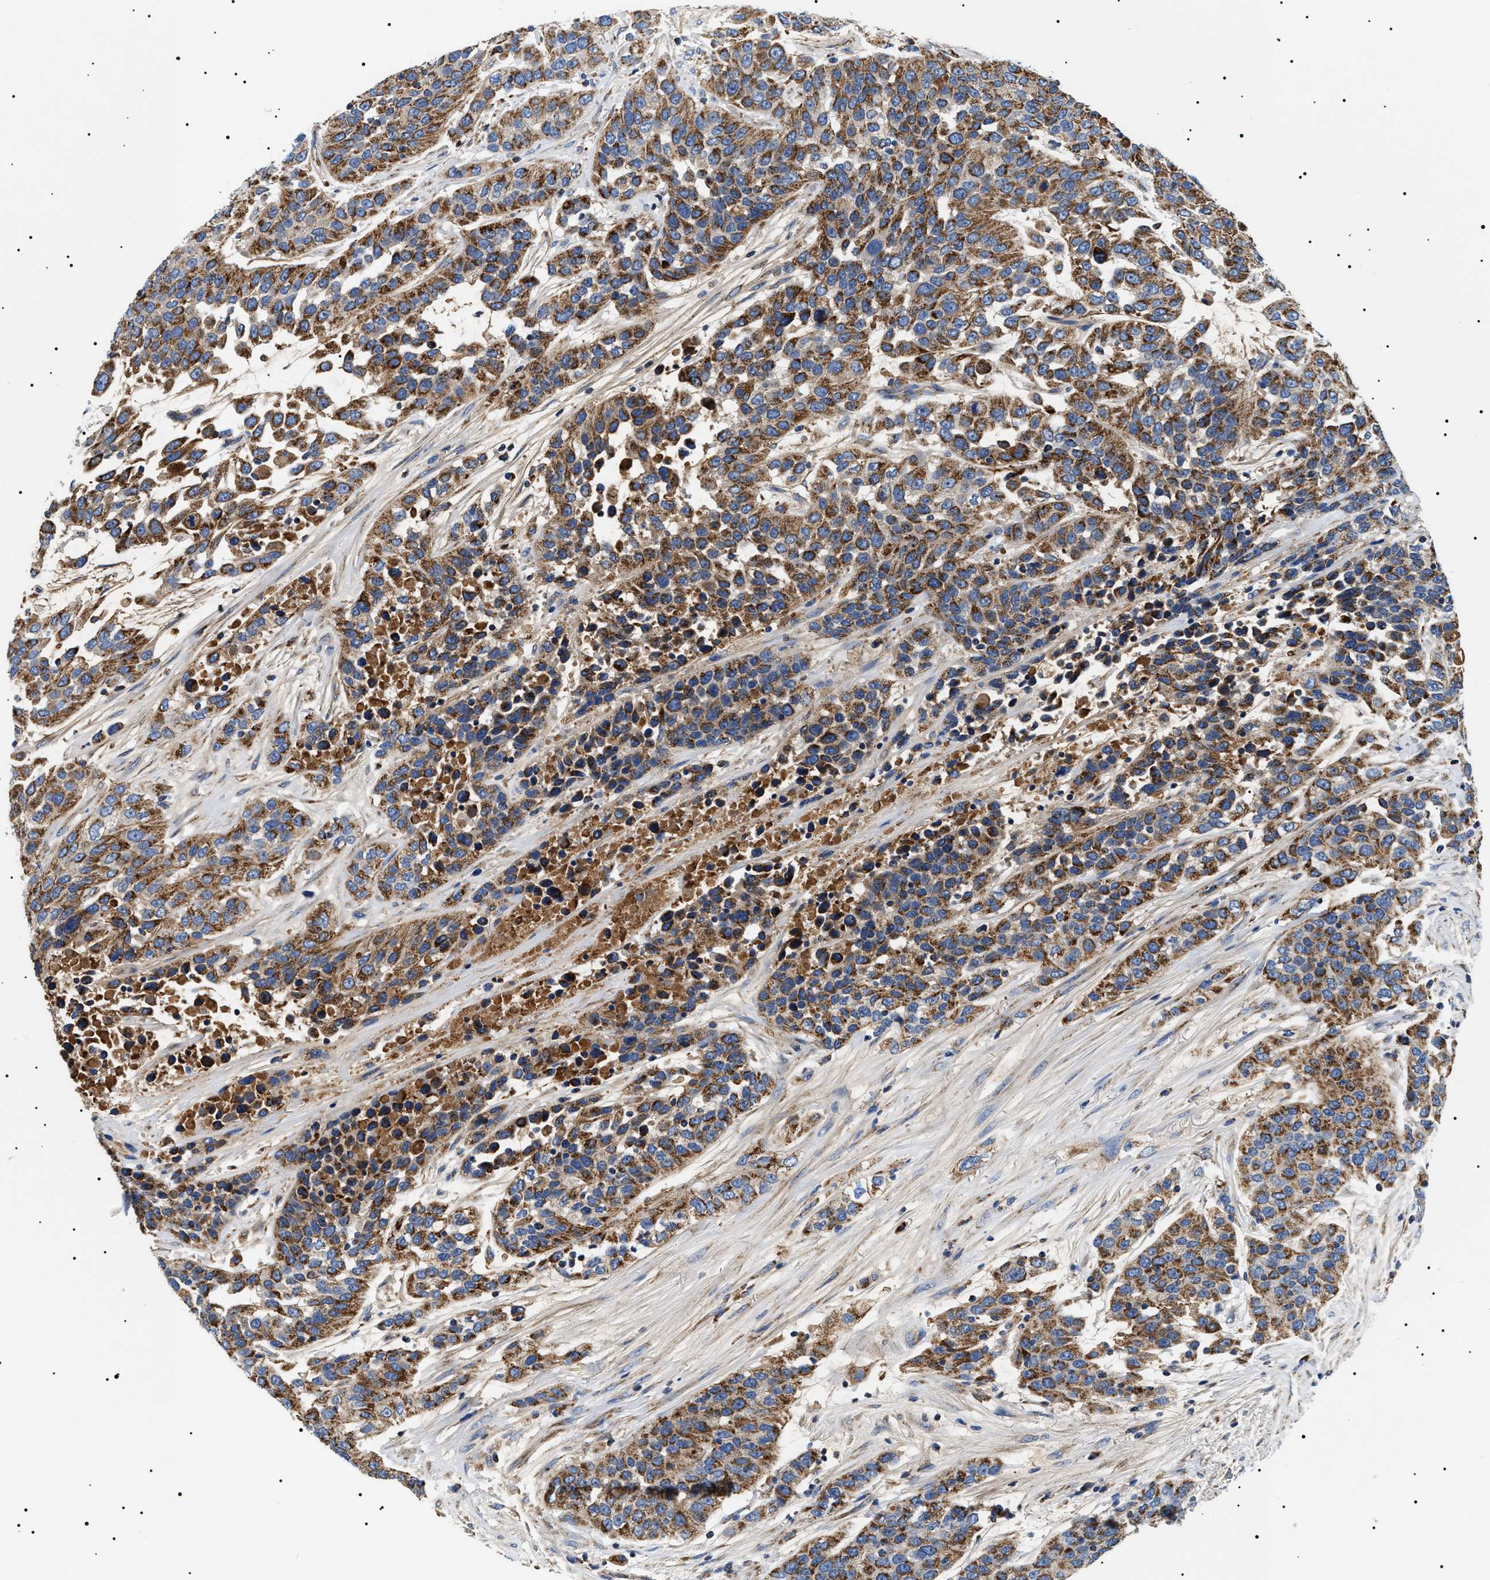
{"staining": {"intensity": "strong", "quantity": ">75%", "location": "cytoplasmic/membranous"}, "tissue": "urothelial cancer", "cell_type": "Tumor cells", "image_type": "cancer", "snomed": [{"axis": "morphology", "description": "Urothelial carcinoma, High grade"}, {"axis": "topography", "description": "Urinary bladder"}], "caption": "Immunohistochemical staining of human urothelial carcinoma (high-grade) exhibits strong cytoplasmic/membranous protein expression in approximately >75% of tumor cells. Immunohistochemistry stains the protein in brown and the nuclei are stained blue.", "gene": "OXSM", "patient": {"sex": "female", "age": 80}}